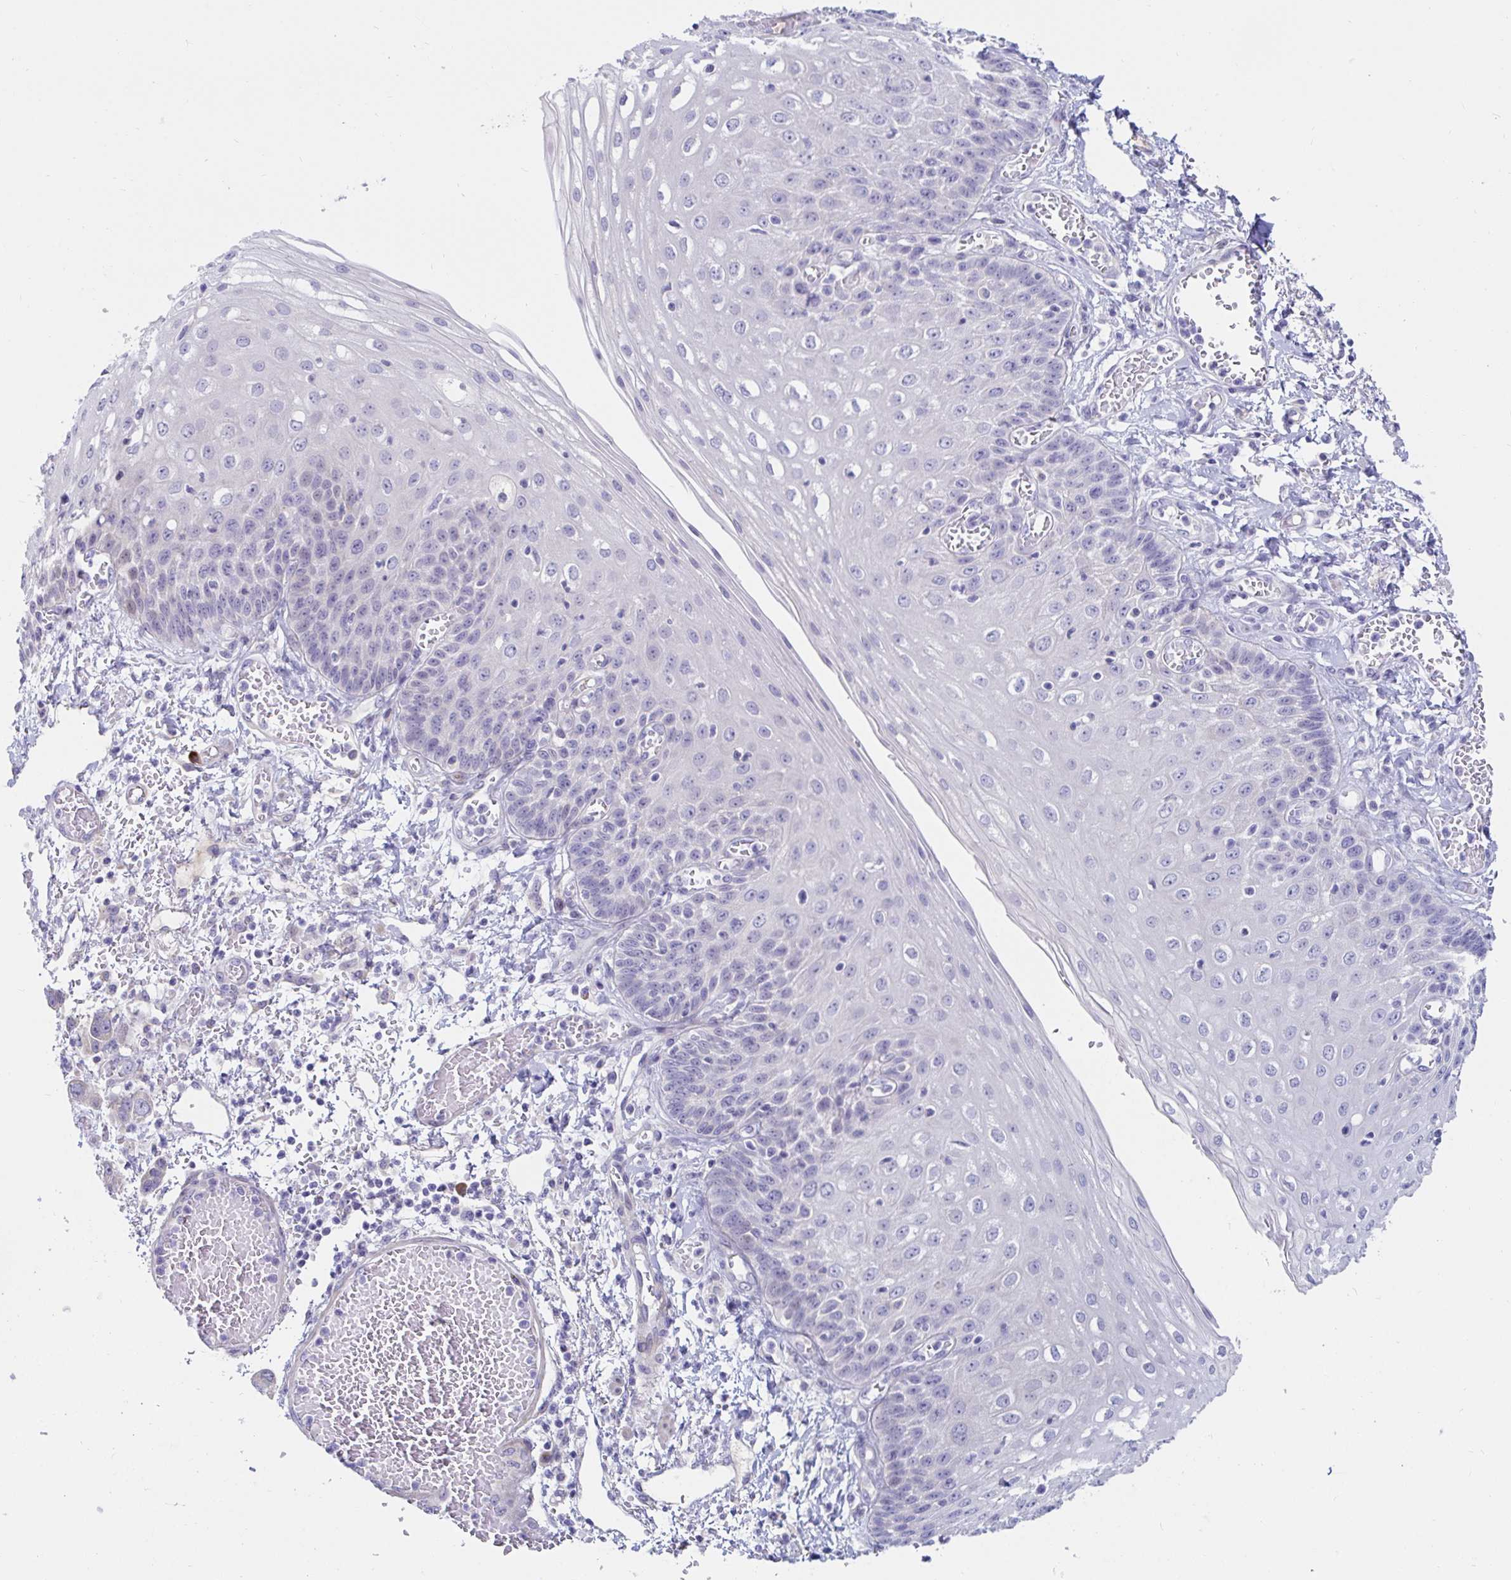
{"staining": {"intensity": "negative", "quantity": "none", "location": "none"}, "tissue": "esophagus", "cell_type": "Squamous epithelial cells", "image_type": "normal", "snomed": [{"axis": "morphology", "description": "Normal tissue, NOS"}, {"axis": "morphology", "description": "Adenocarcinoma, NOS"}, {"axis": "topography", "description": "Esophagus"}], "caption": "Histopathology image shows no protein expression in squamous epithelial cells of benign esophagus.", "gene": "C4orf17", "patient": {"sex": "male", "age": 81}}